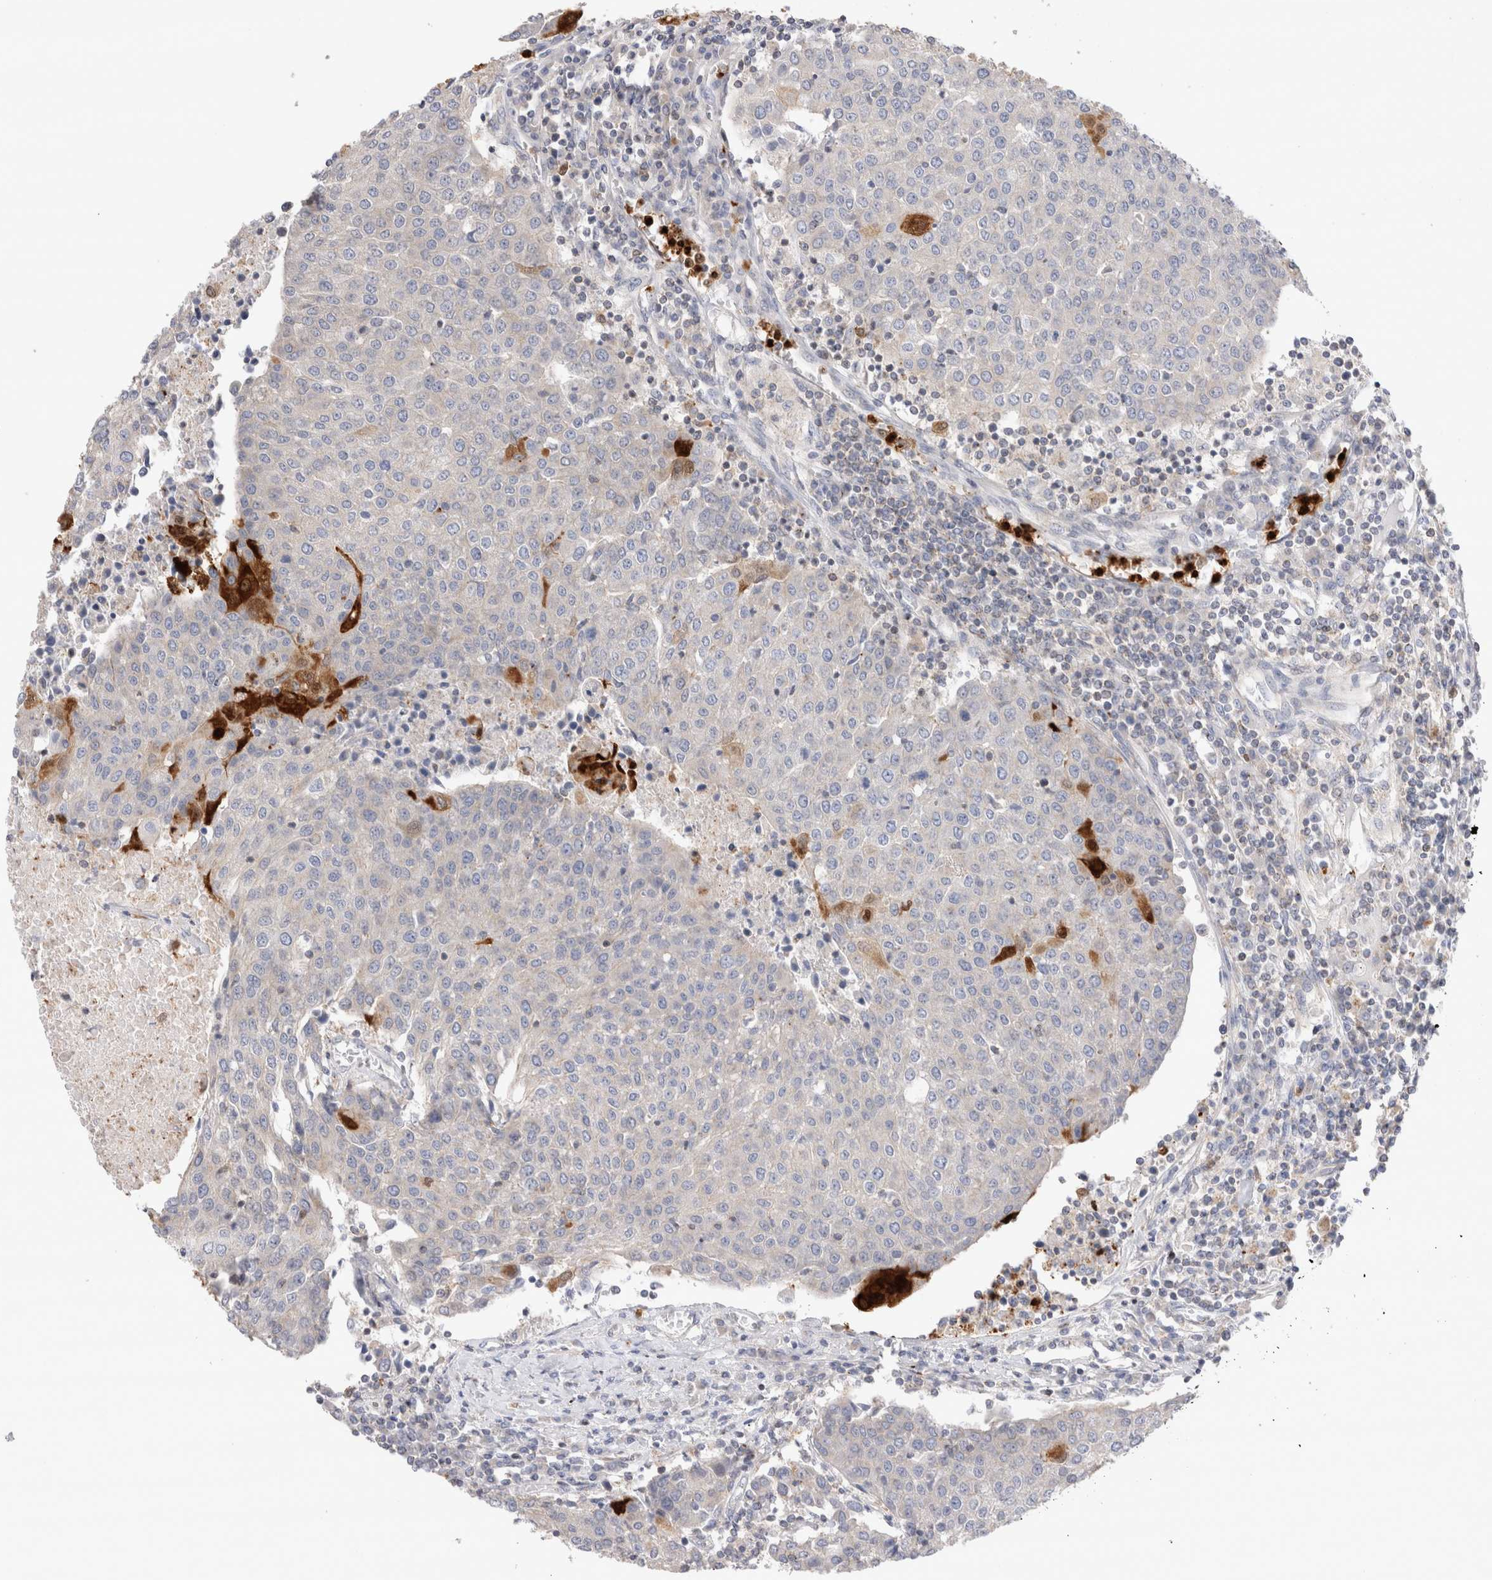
{"staining": {"intensity": "strong", "quantity": "<25%", "location": "cytoplasmic/membranous,nuclear"}, "tissue": "urothelial cancer", "cell_type": "Tumor cells", "image_type": "cancer", "snomed": [{"axis": "morphology", "description": "Urothelial carcinoma, High grade"}, {"axis": "topography", "description": "Urinary bladder"}], "caption": "Brown immunohistochemical staining in human urothelial cancer shows strong cytoplasmic/membranous and nuclear positivity in approximately <25% of tumor cells.", "gene": "NXT2", "patient": {"sex": "female", "age": 85}}